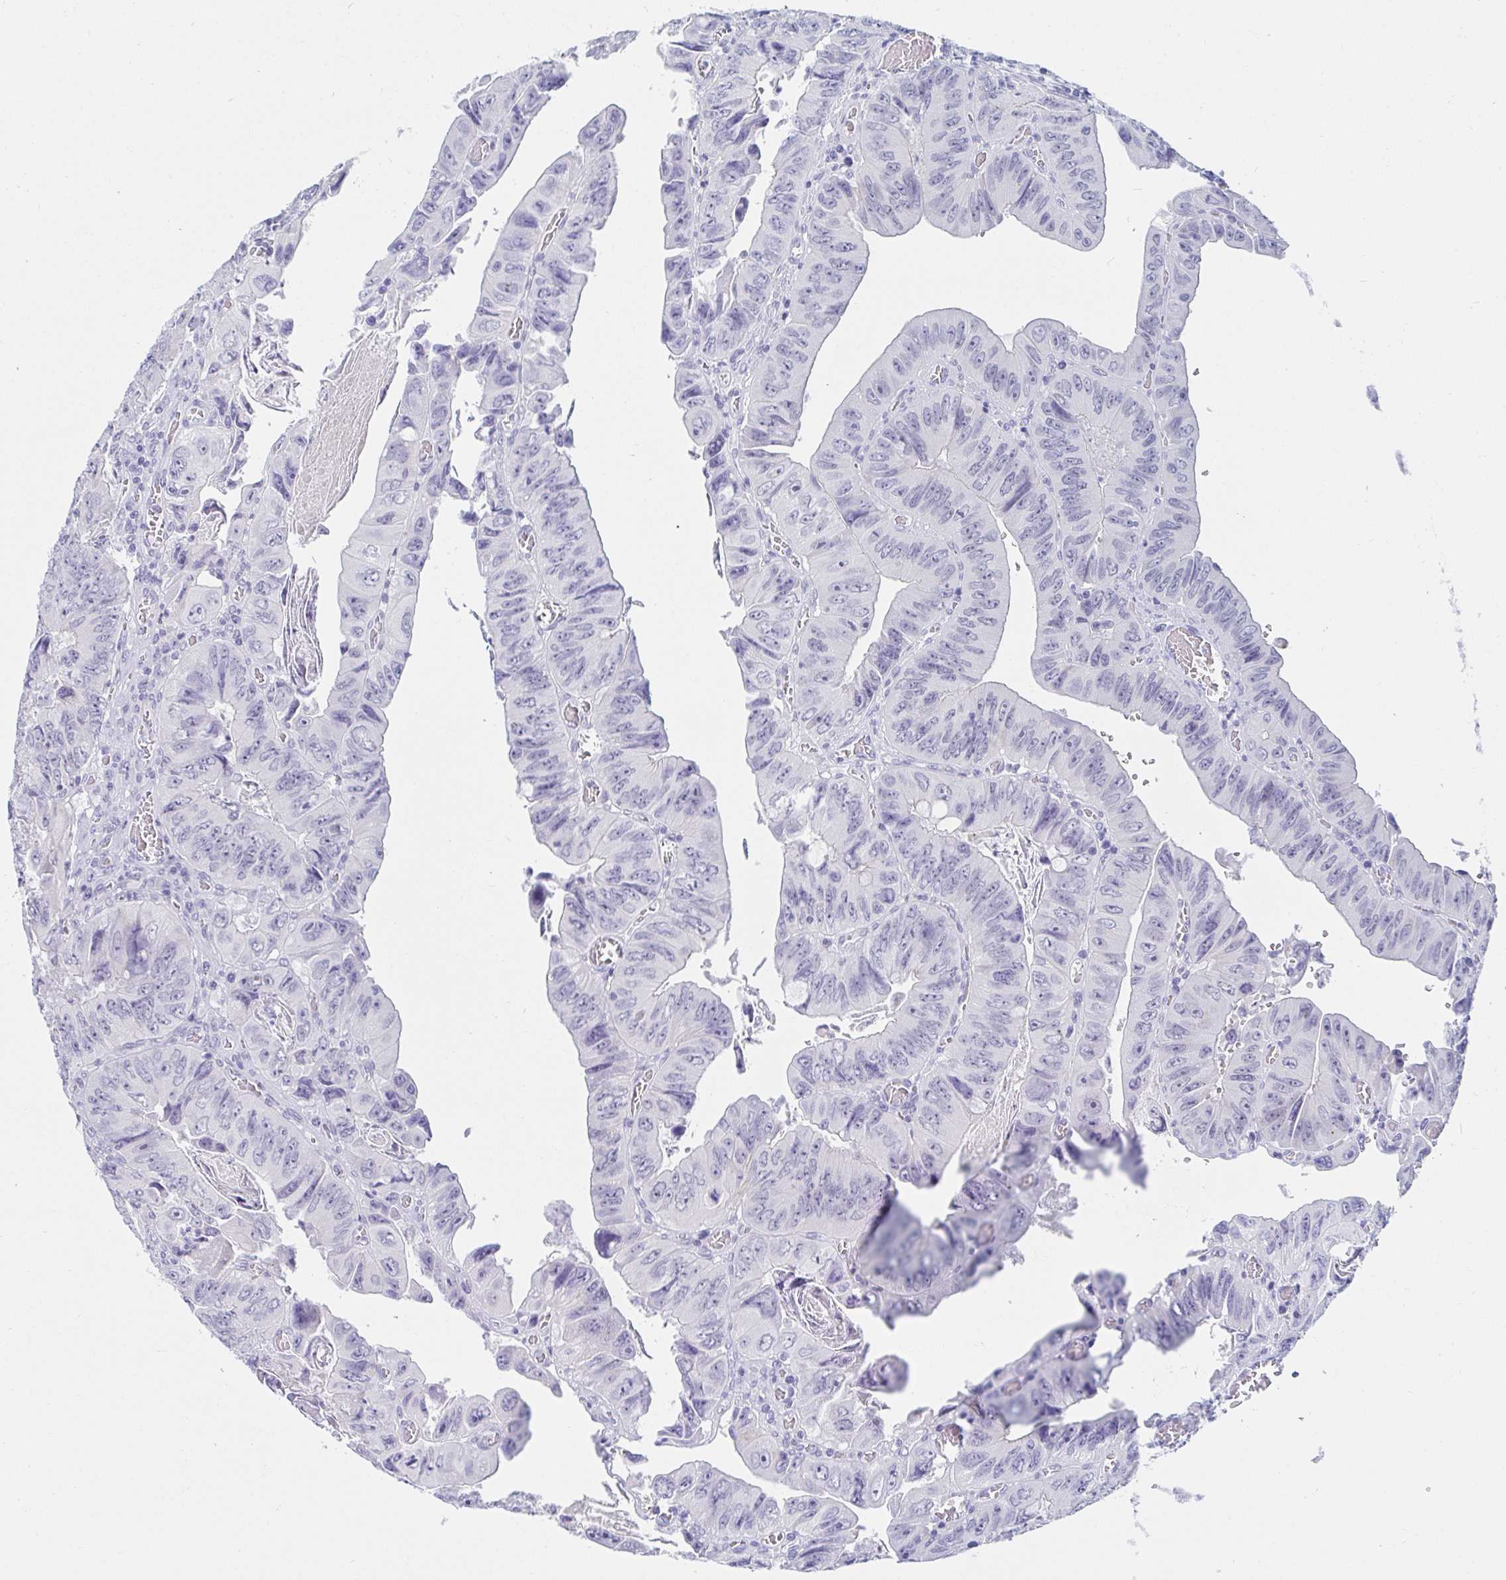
{"staining": {"intensity": "negative", "quantity": "none", "location": "none"}, "tissue": "colorectal cancer", "cell_type": "Tumor cells", "image_type": "cancer", "snomed": [{"axis": "morphology", "description": "Adenocarcinoma, NOS"}, {"axis": "topography", "description": "Colon"}], "caption": "Immunohistochemistry (IHC) micrograph of colorectal cancer stained for a protein (brown), which exhibits no expression in tumor cells. The staining was performed using DAB to visualize the protein expression in brown, while the nuclei were stained in blue with hematoxylin (Magnification: 20x).", "gene": "OR10K1", "patient": {"sex": "female", "age": 84}}